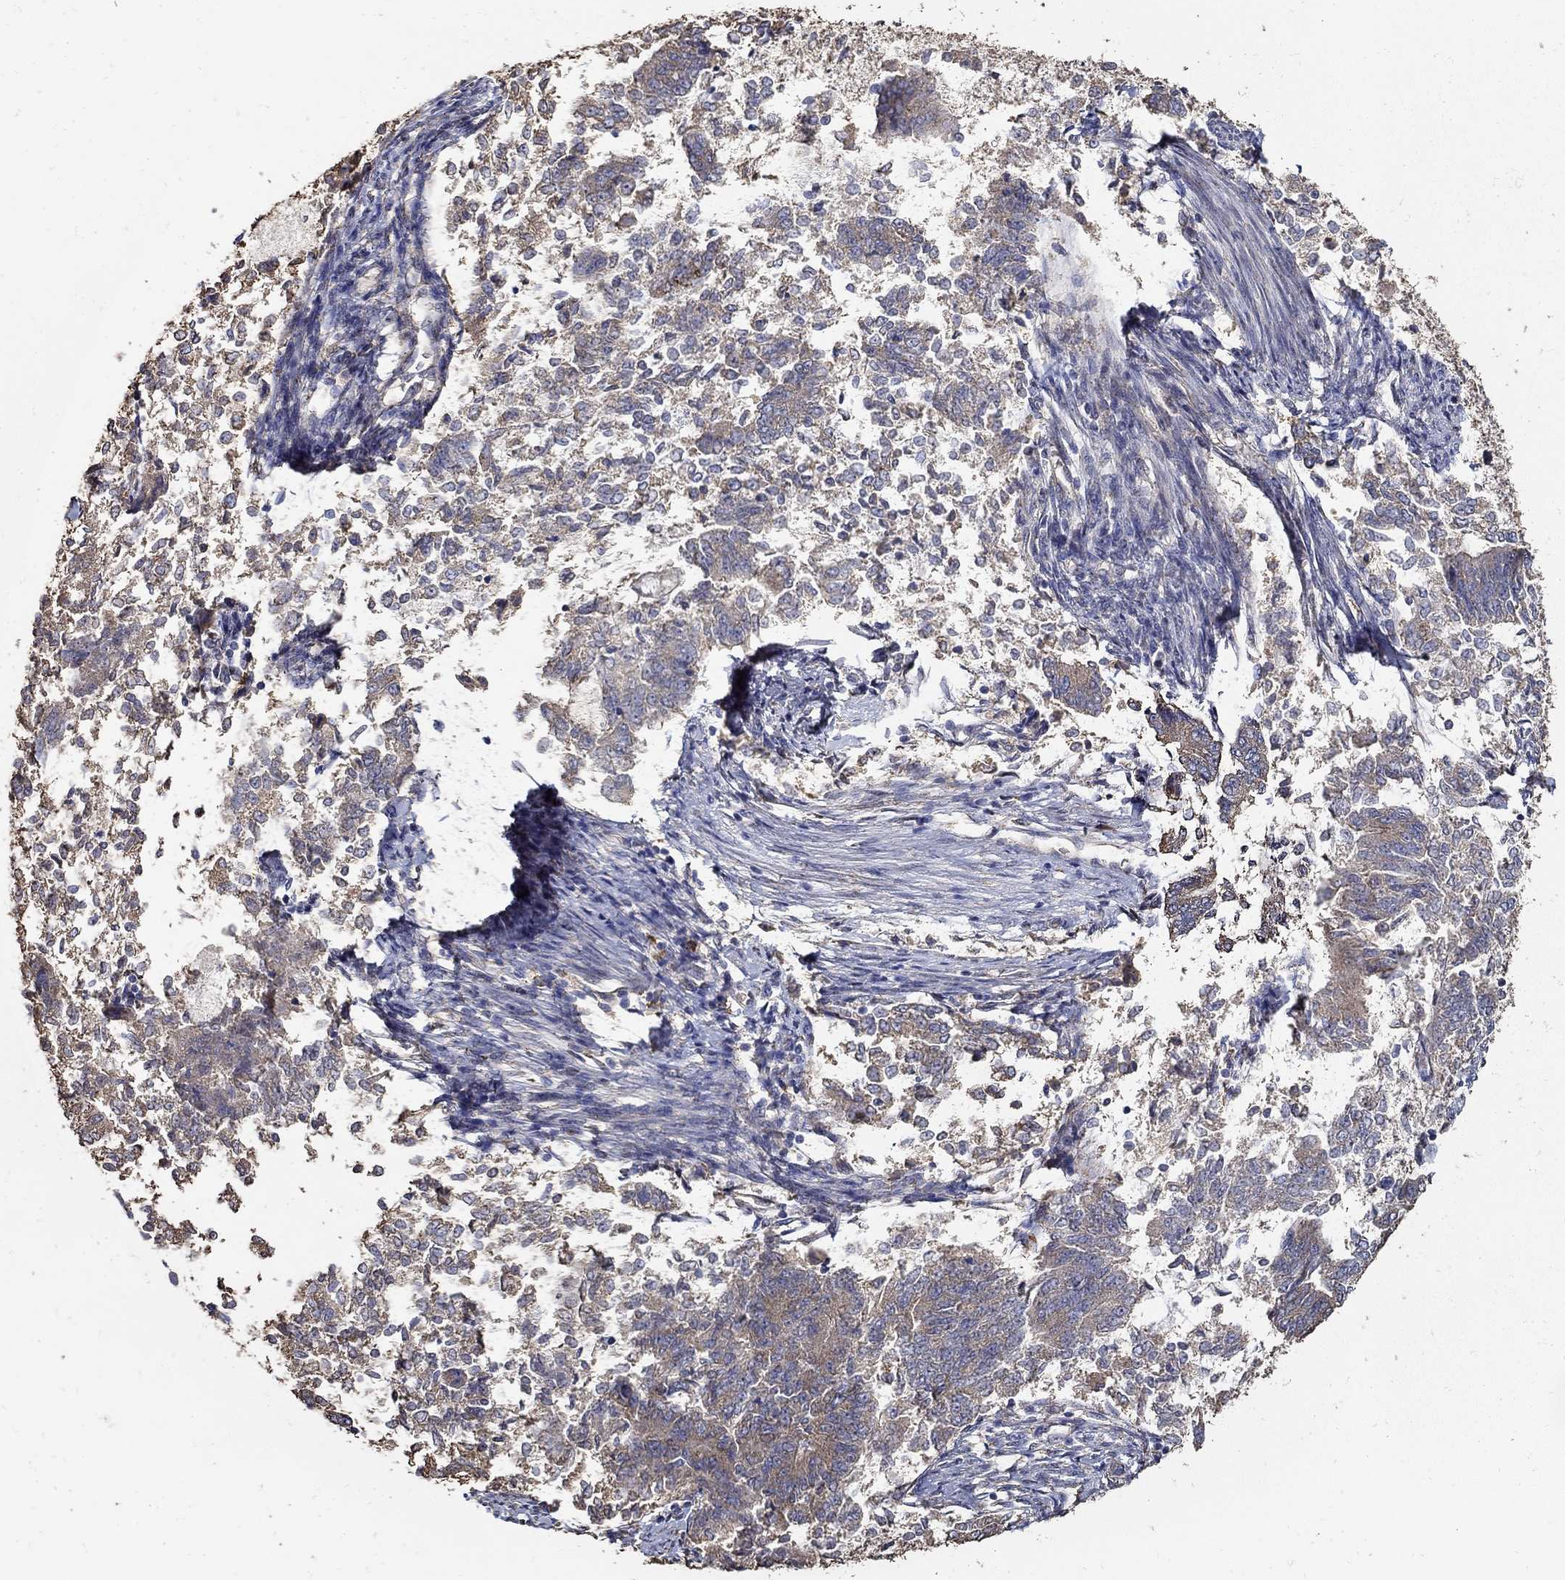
{"staining": {"intensity": "moderate", "quantity": "25%-75%", "location": "cytoplasmic/membranous"}, "tissue": "endometrial cancer", "cell_type": "Tumor cells", "image_type": "cancer", "snomed": [{"axis": "morphology", "description": "Adenocarcinoma, NOS"}, {"axis": "topography", "description": "Endometrium"}], "caption": "A micrograph of human endometrial adenocarcinoma stained for a protein demonstrates moderate cytoplasmic/membranous brown staining in tumor cells.", "gene": "EMILIN3", "patient": {"sex": "female", "age": 65}}